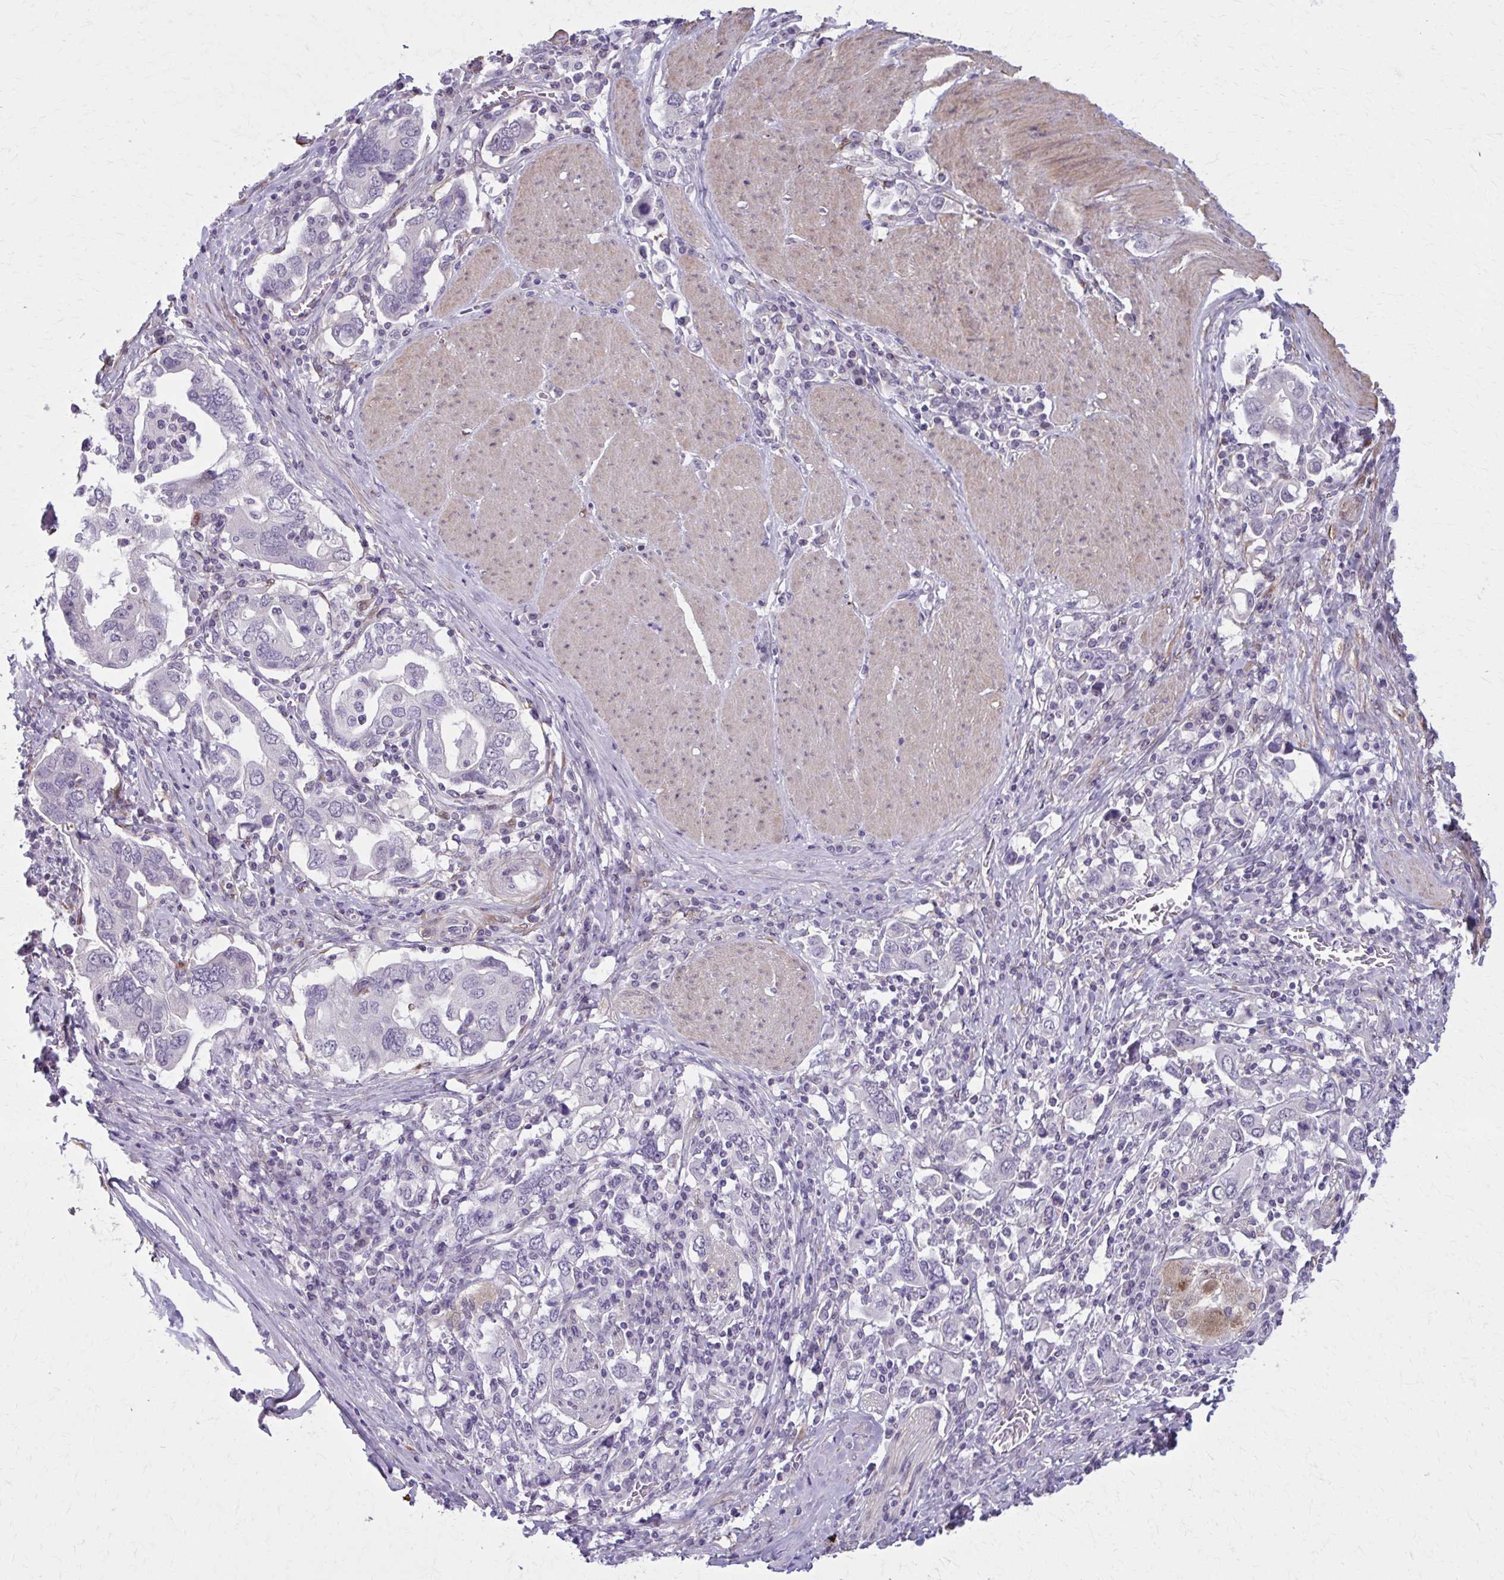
{"staining": {"intensity": "negative", "quantity": "none", "location": "none"}, "tissue": "stomach cancer", "cell_type": "Tumor cells", "image_type": "cancer", "snomed": [{"axis": "morphology", "description": "Adenocarcinoma, NOS"}, {"axis": "topography", "description": "Stomach, upper"}, {"axis": "topography", "description": "Stomach"}], "caption": "This is a histopathology image of immunohistochemistry (IHC) staining of adenocarcinoma (stomach), which shows no staining in tumor cells.", "gene": "NUMBL", "patient": {"sex": "male", "age": 62}}